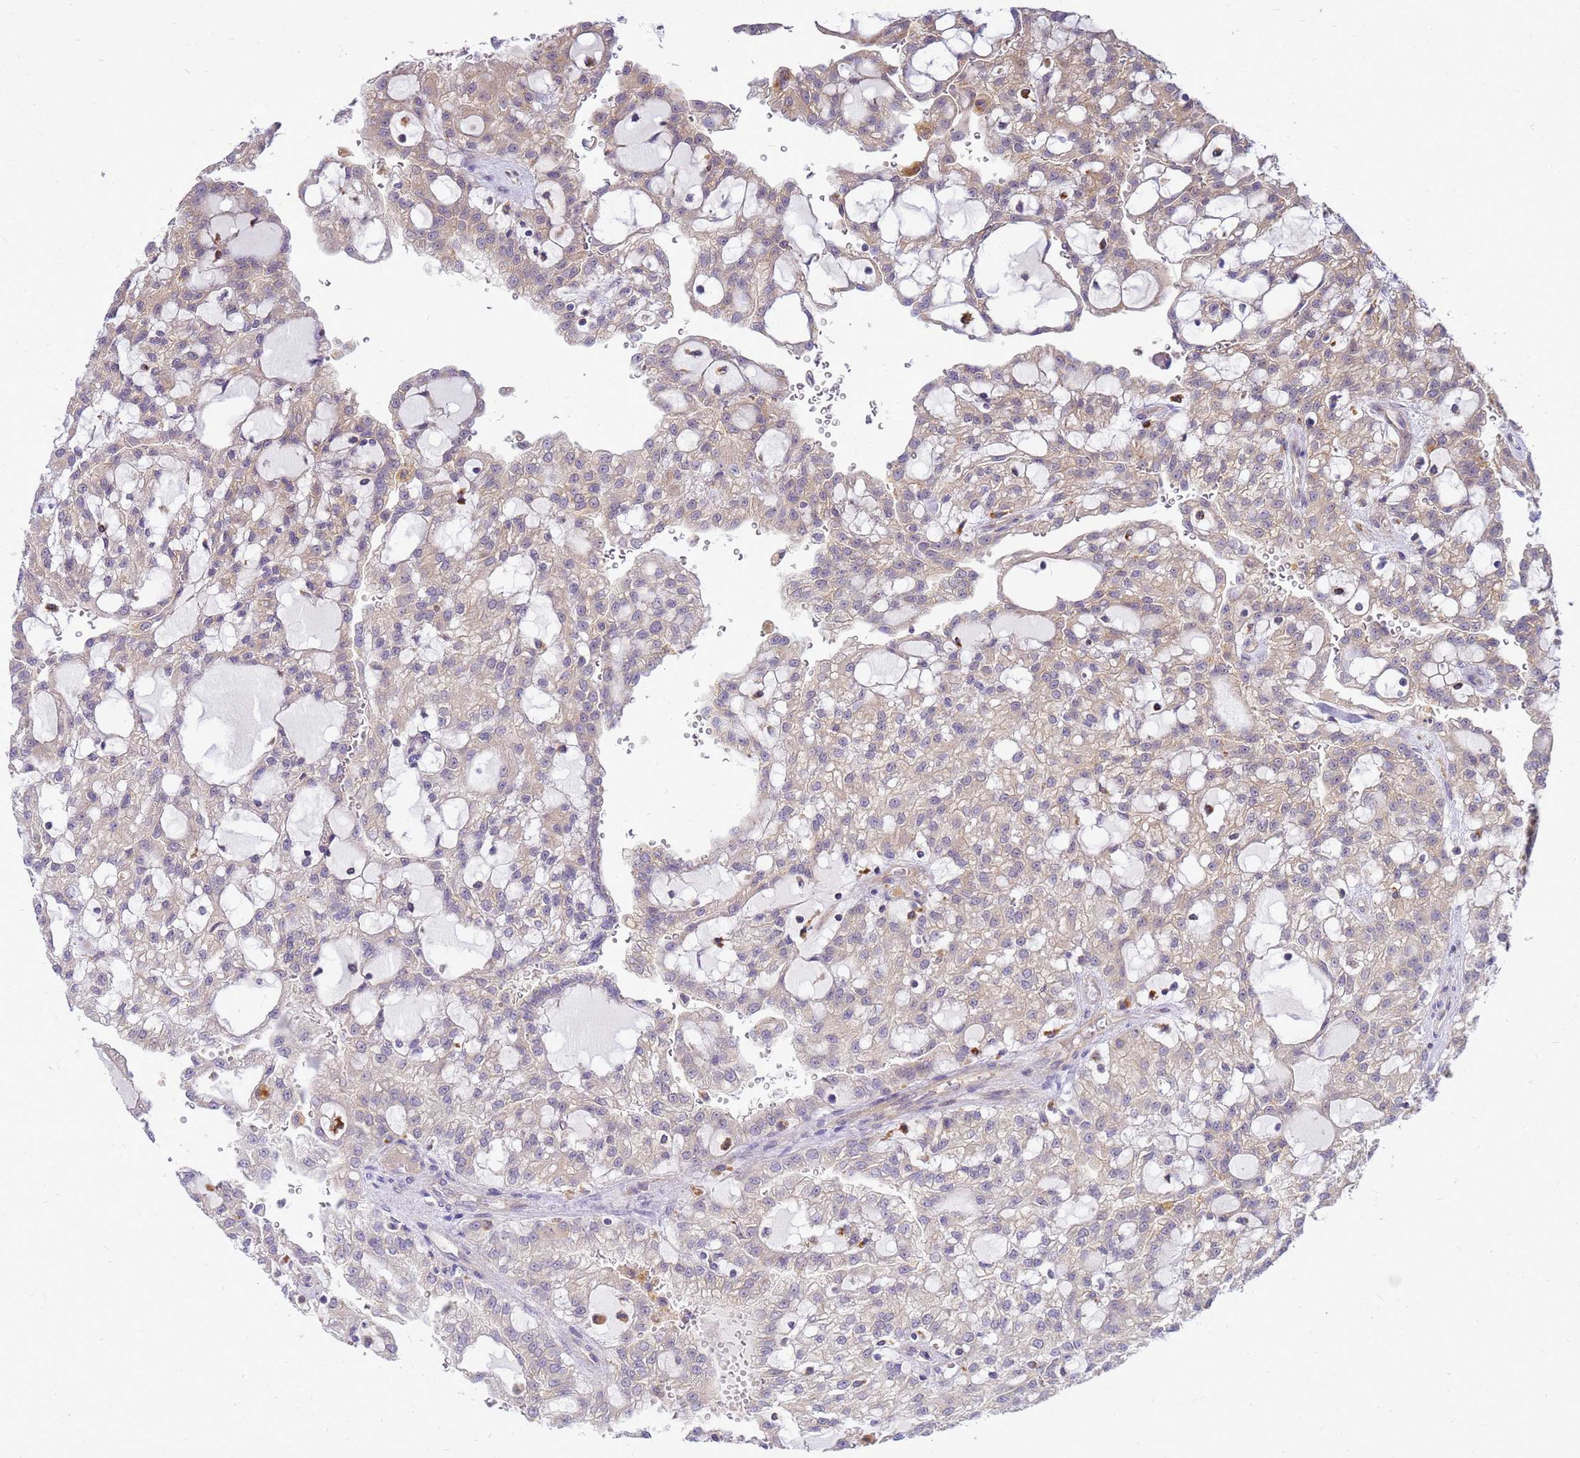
{"staining": {"intensity": "negative", "quantity": "none", "location": "none"}, "tissue": "renal cancer", "cell_type": "Tumor cells", "image_type": "cancer", "snomed": [{"axis": "morphology", "description": "Adenocarcinoma, NOS"}, {"axis": "topography", "description": "Kidney"}], "caption": "IHC micrograph of neoplastic tissue: human renal cancer (adenocarcinoma) stained with DAB shows no significant protein expression in tumor cells.", "gene": "ENOPH1", "patient": {"sex": "male", "age": 63}}